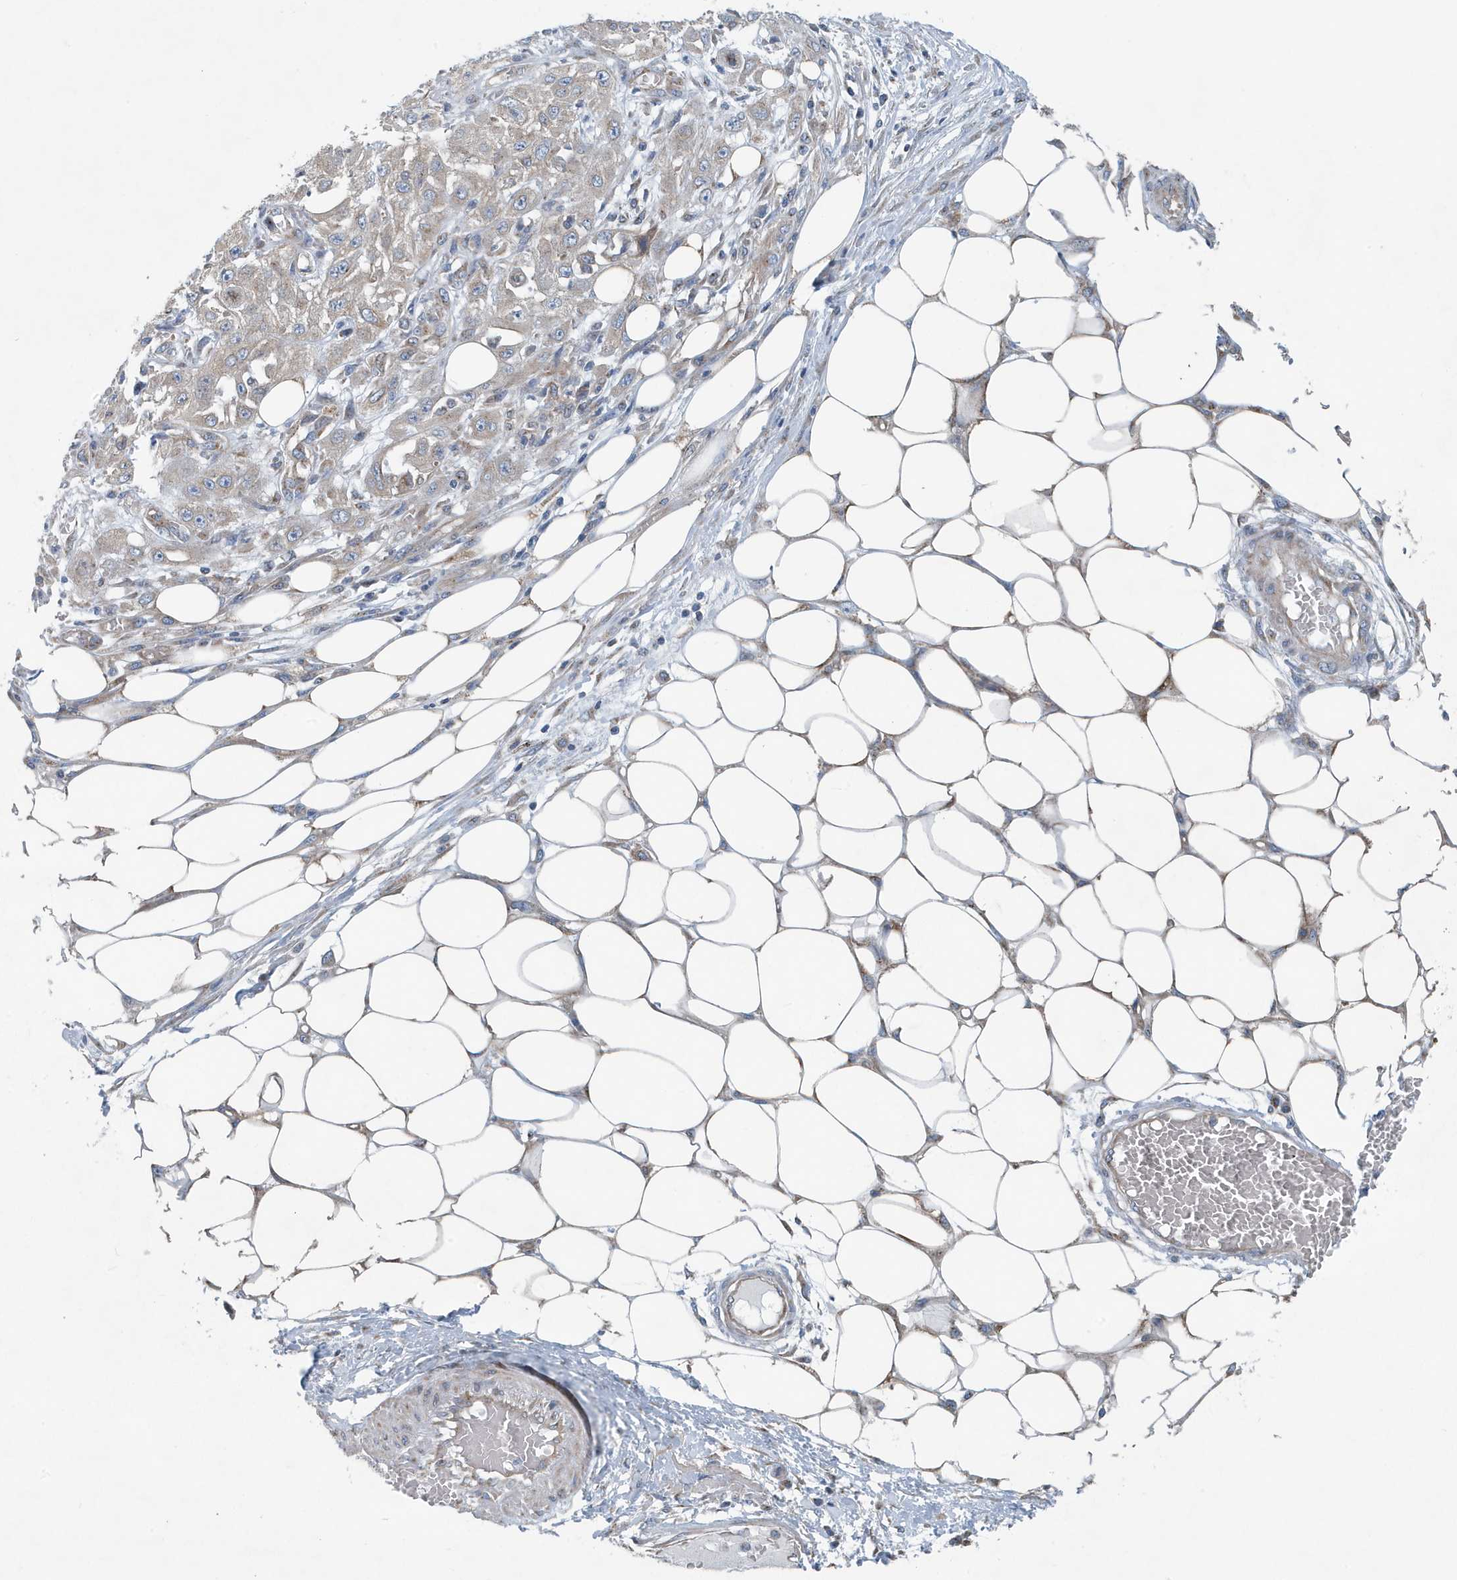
{"staining": {"intensity": "weak", "quantity": "<25%", "location": "cytoplasmic/membranous"}, "tissue": "skin cancer", "cell_type": "Tumor cells", "image_type": "cancer", "snomed": [{"axis": "morphology", "description": "Squamous cell carcinoma, NOS"}, {"axis": "morphology", "description": "Squamous cell carcinoma, metastatic, NOS"}, {"axis": "topography", "description": "Skin"}, {"axis": "topography", "description": "Lymph node"}], "caption": "A photomicrograph of skin cancer (squamous cell carcinoma) stained for a protein shows no brown staining in tumor cells. (DAB (3,3'-diaminobenzidine) immunohistochemistry visualized using brightfield microscopy, high magnification).", "gene": "PPM1M", "patient": {"sex": "male", "age": 75}}